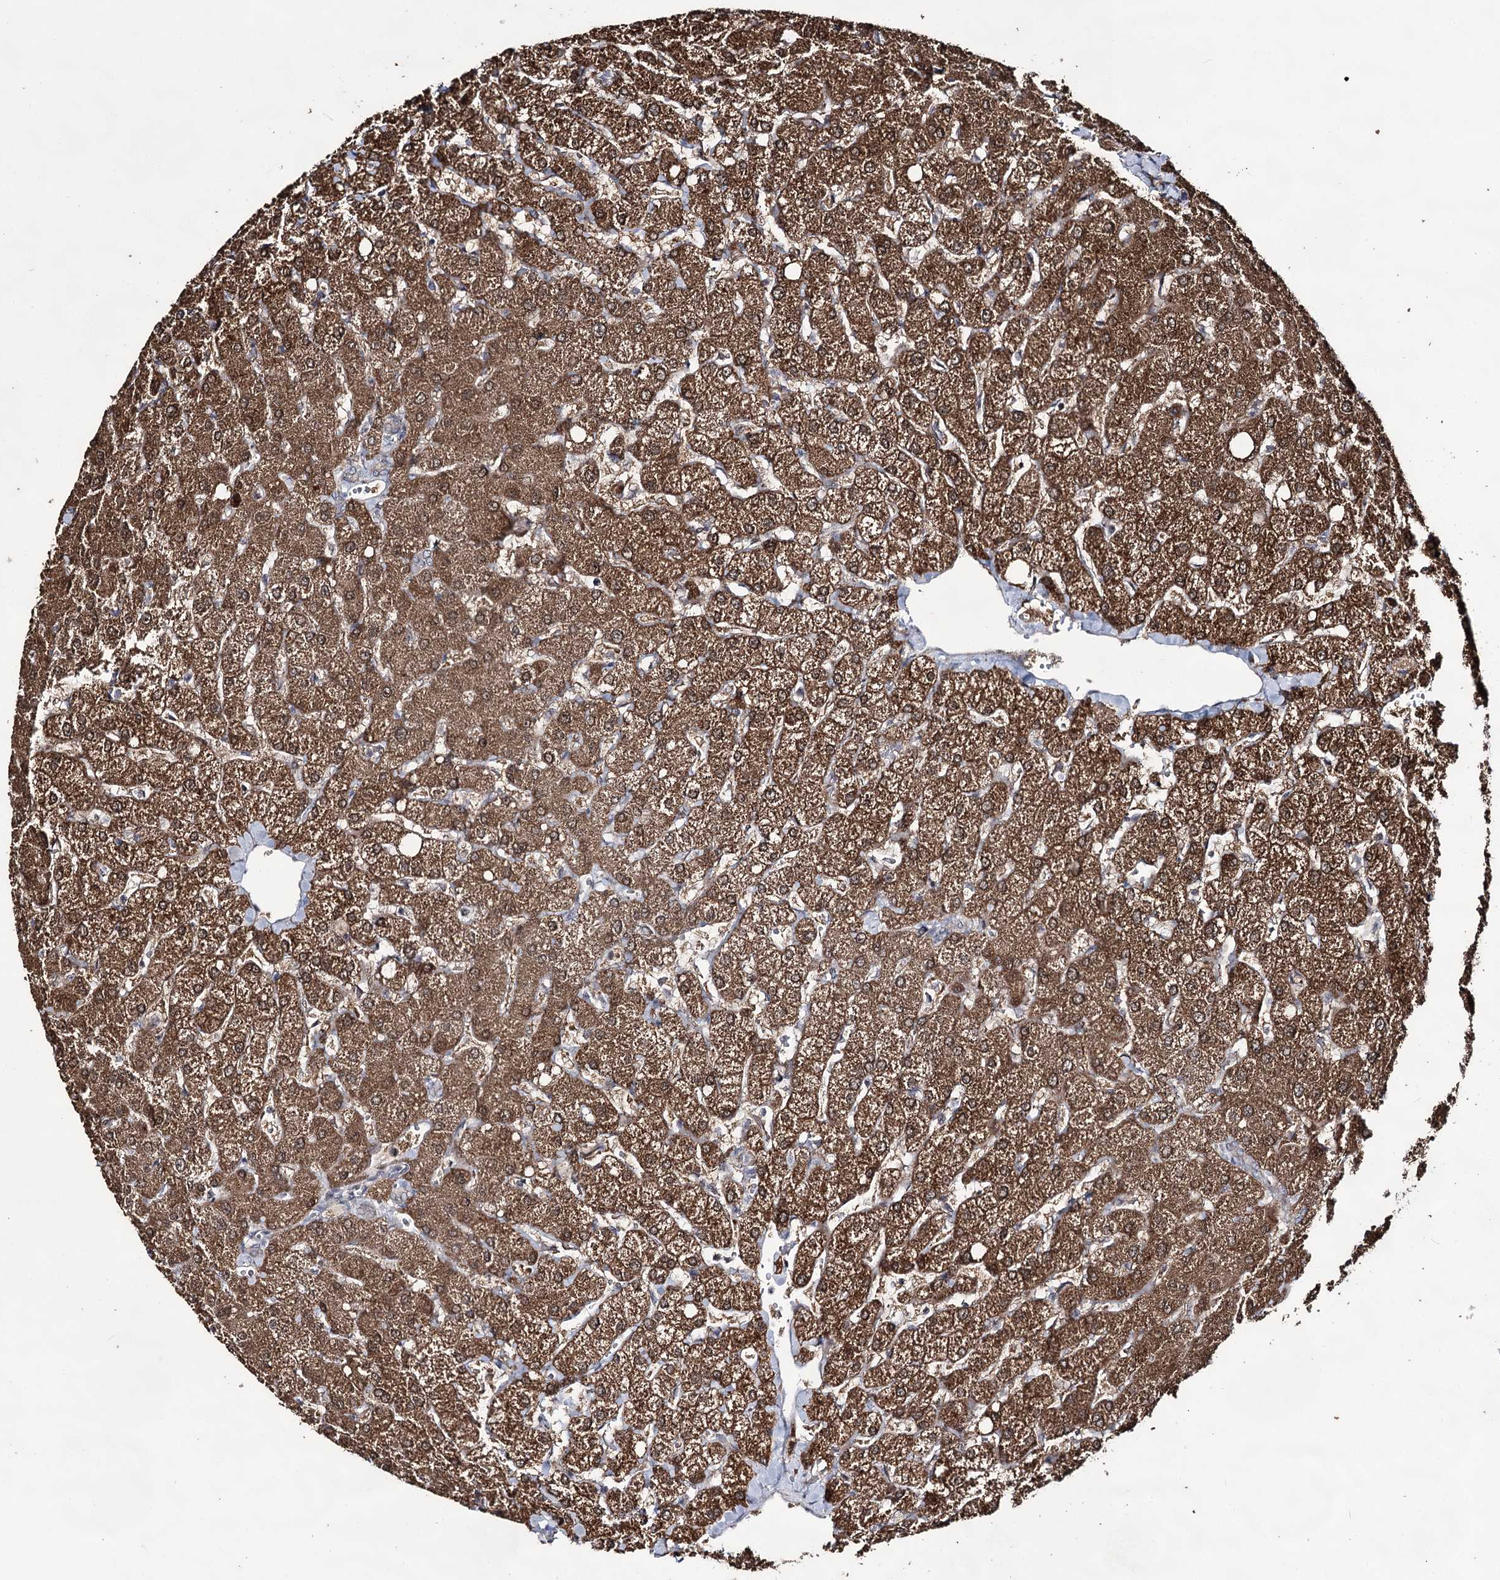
{"staining": {"intensity": "negative", "quantity": "none", "location": "none"}, "tissue": "liver", "cell_type": "Cholangiocytes", "image_type": "normal", "snomed": [{"axis": "morphology", "description": "Normal tissue, NOS"}, {"axis": "topography", "description": "Liver"}], "caption": "Human liver stained for a protein using immunohistochemistry reveals no expression in cholangiocytes.", "gene": "ACTR6", "patient": {"sex": "female", "age": 54}}